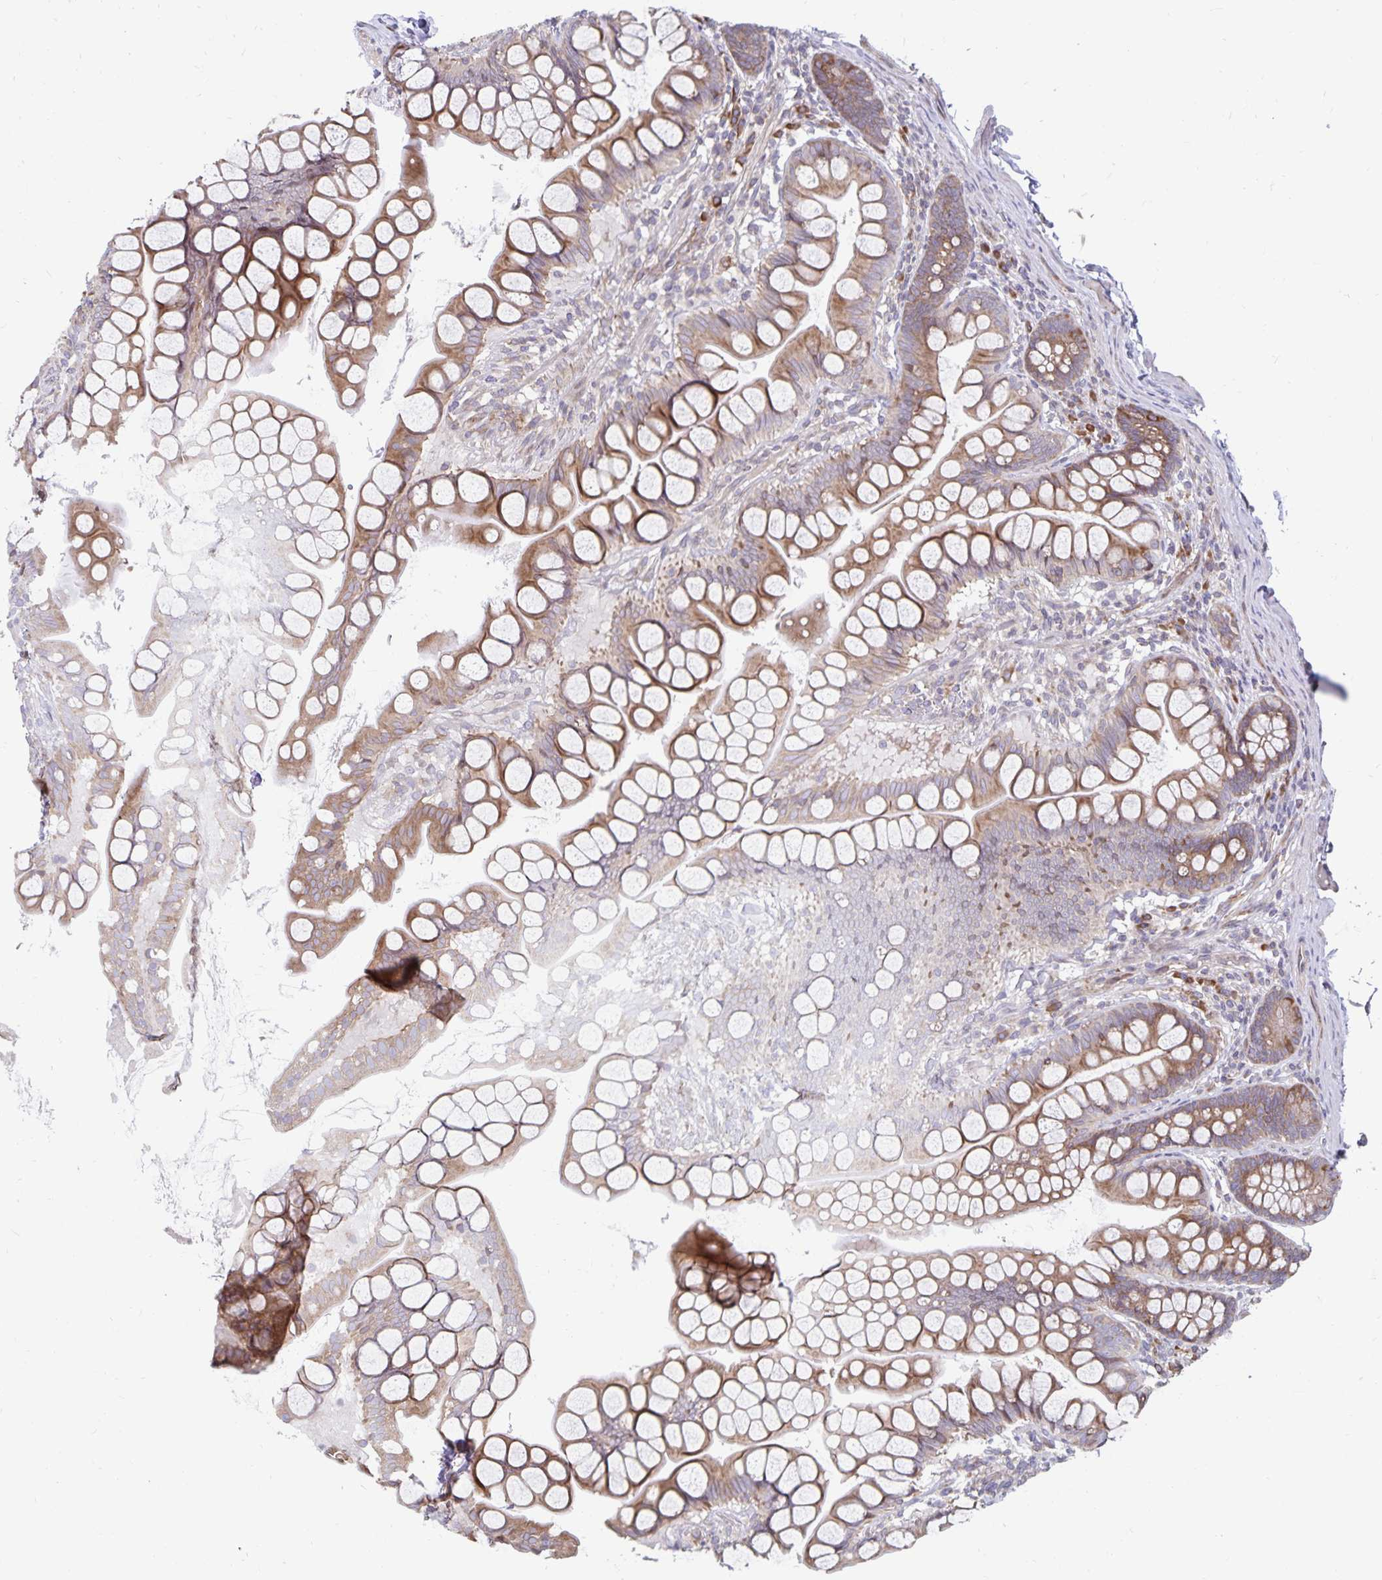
{"staining": {"intensity": "moderate", "quantity": ">75%", "location": "cytoplasmic/membranous"}, "tissue": "small intestine", "cell_type": "Glandular cells", "image_type": "normal", "snomed": [{"axis": "morphology", "description": "Normal tissue, NOS"}, {"axis": "topography", "description": "Small intestine"}], "caption": "A medium amount of moderate cytoplasmic/membranous positivity is appreciated in approximately >75% of glandular cells in normal small intestine.", "gene": "SEC62", "patient": {"sex": "male", "age": 70}}